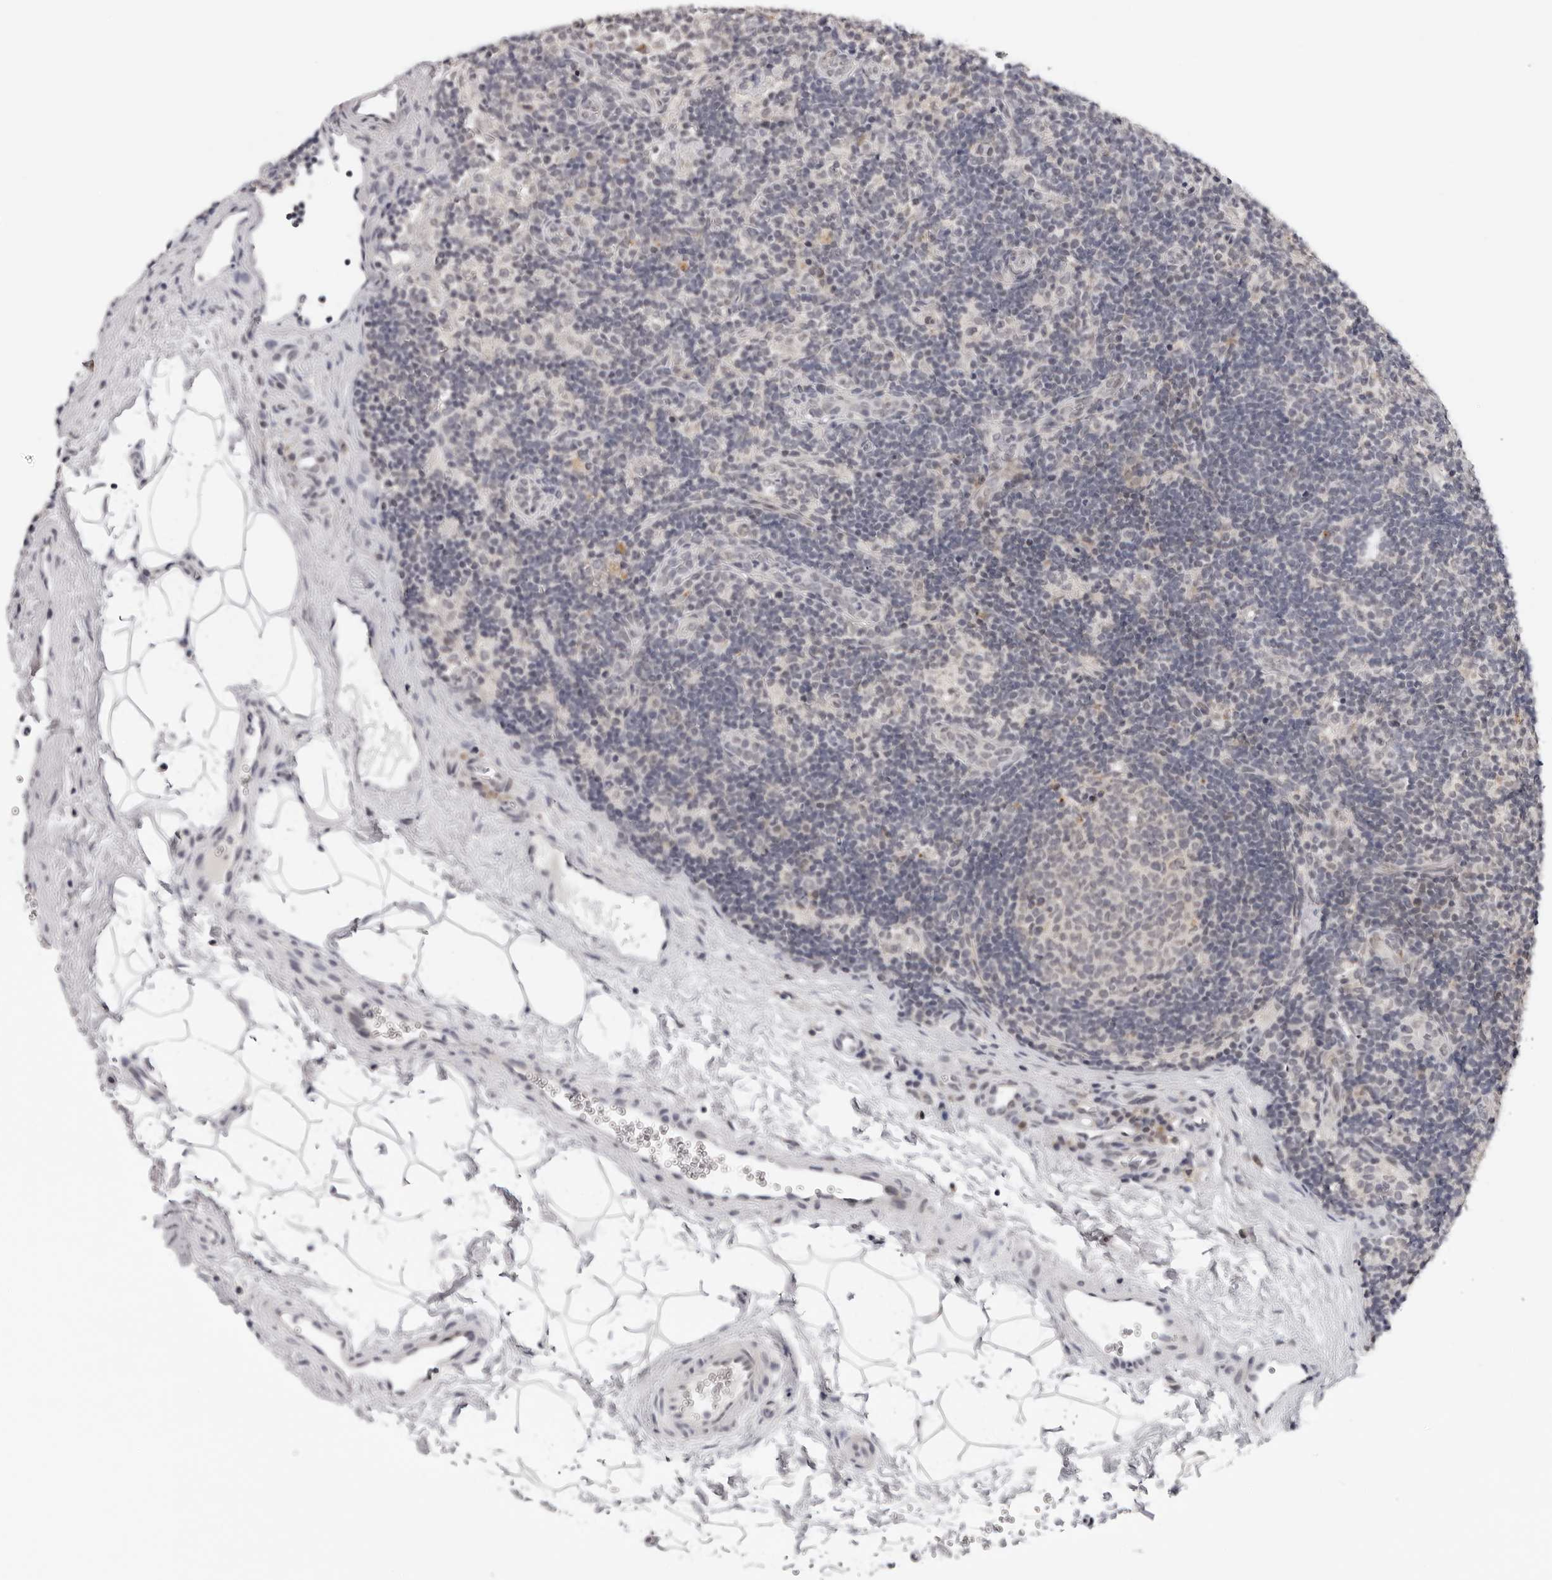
{"staining": {"intensity": "weak", "quantity": "<25%", "location": "cytoplasmic/membranous"}, "tissue": "lymph node", "cell_type": "Germinal center cells", "image_type": "normal", "snomed": [{"axis": "morphology", "description": "Normal tissue, NOS"}, {"axis": "topography", "description": "Lymph node"}], "caption": "A high-resolution photomicrograph shows IHC staining of benign lymph node, which demonstrates no significant positivity in germinal center cells.", "gene": "PRUNE1", "patient": {"sex": "female", "age": 22}}